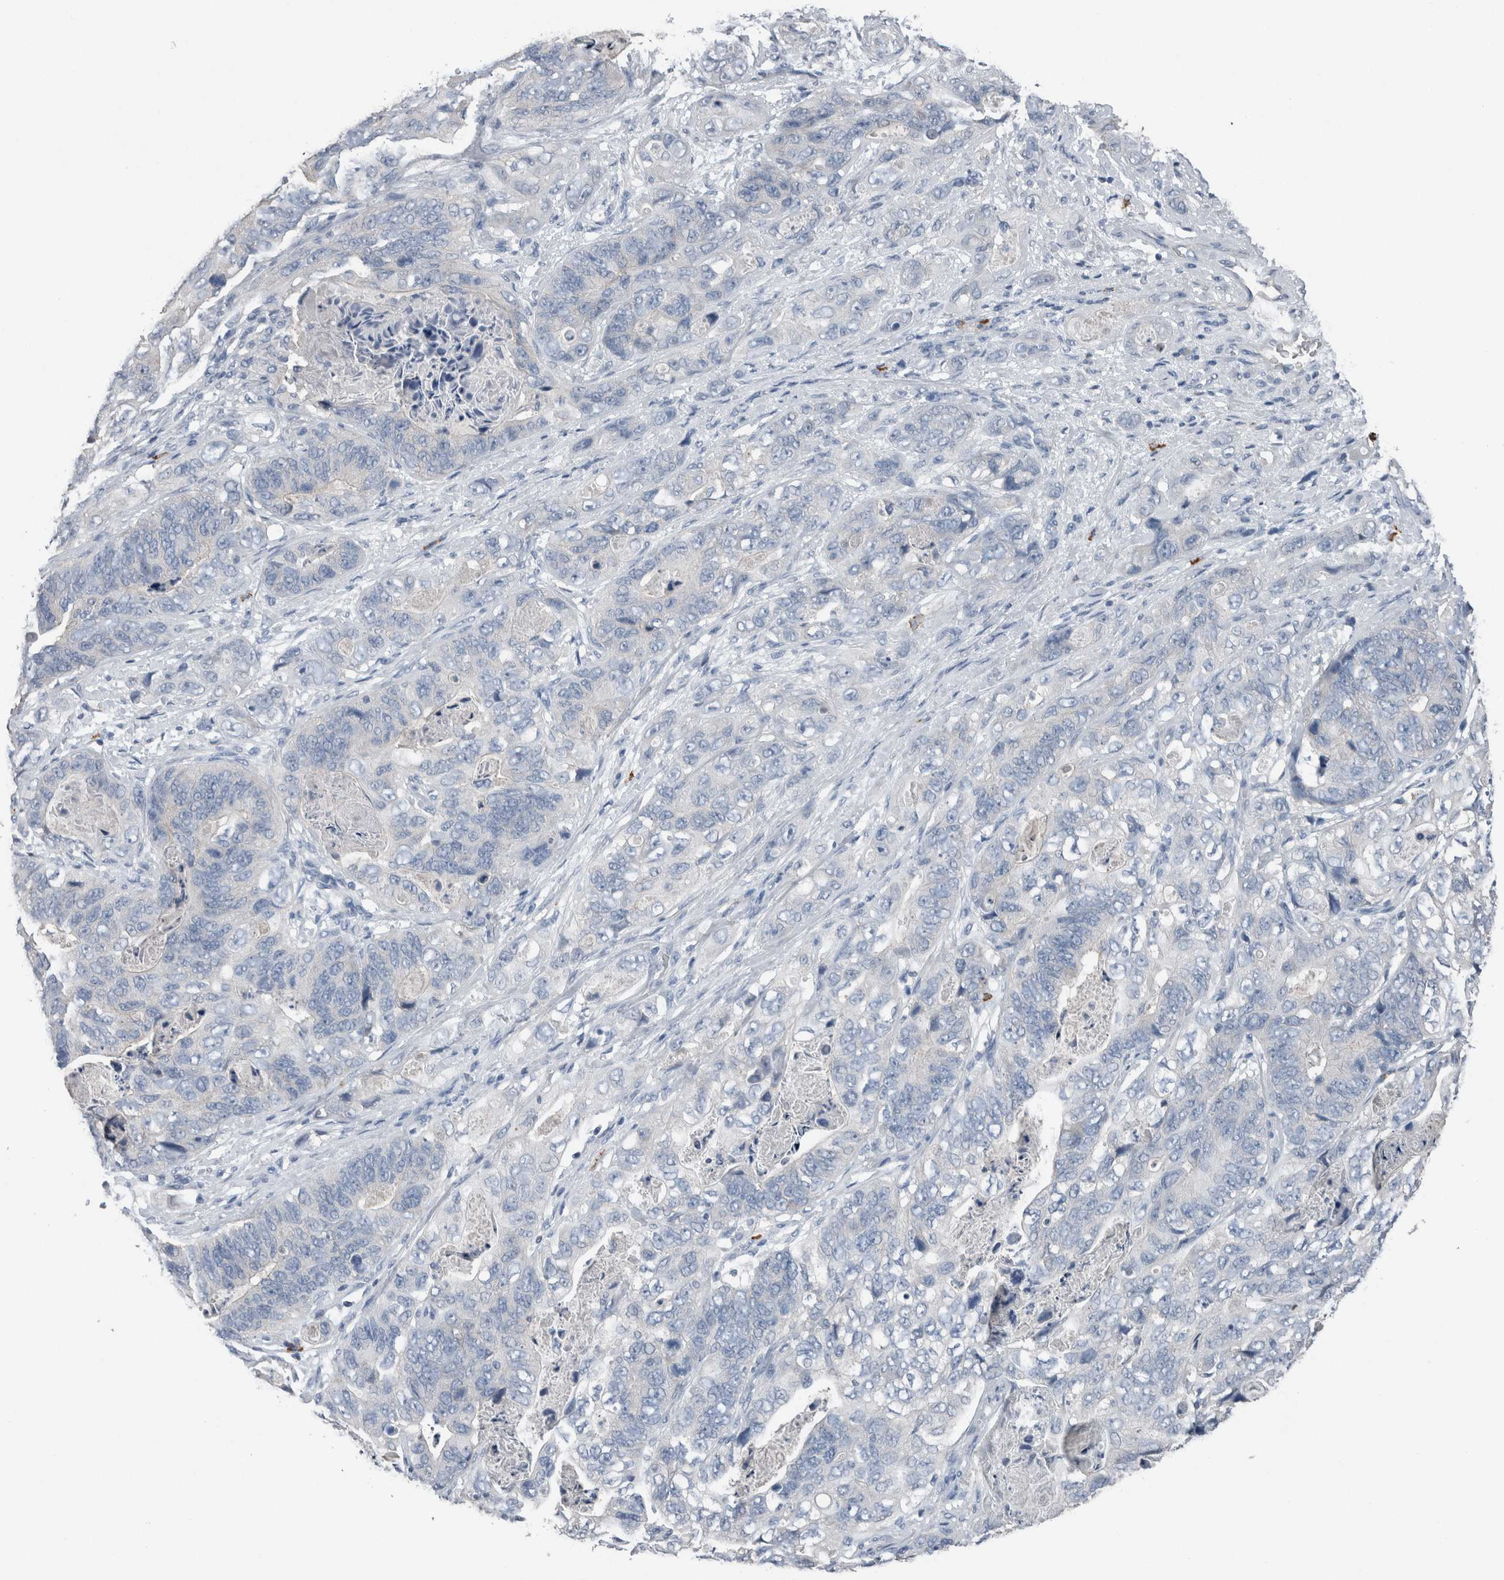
{"staining": {"intensity": "negative", "quantity": "none", "location": "none"}, "tissue": "stomach cancer", "cell_type": "Tumor cells", "image_type": "cancer", "snomed": [{"axis": "morphology", "description": "Adenocarcinoma, NOS"}, {"axis": "topography", "description": "Stomach"}], "caption": "Tumor cells show no significant protein expression in stomach cancer.", "gene": "CRNN", "patient": {"sex": "female", "age": 89}}